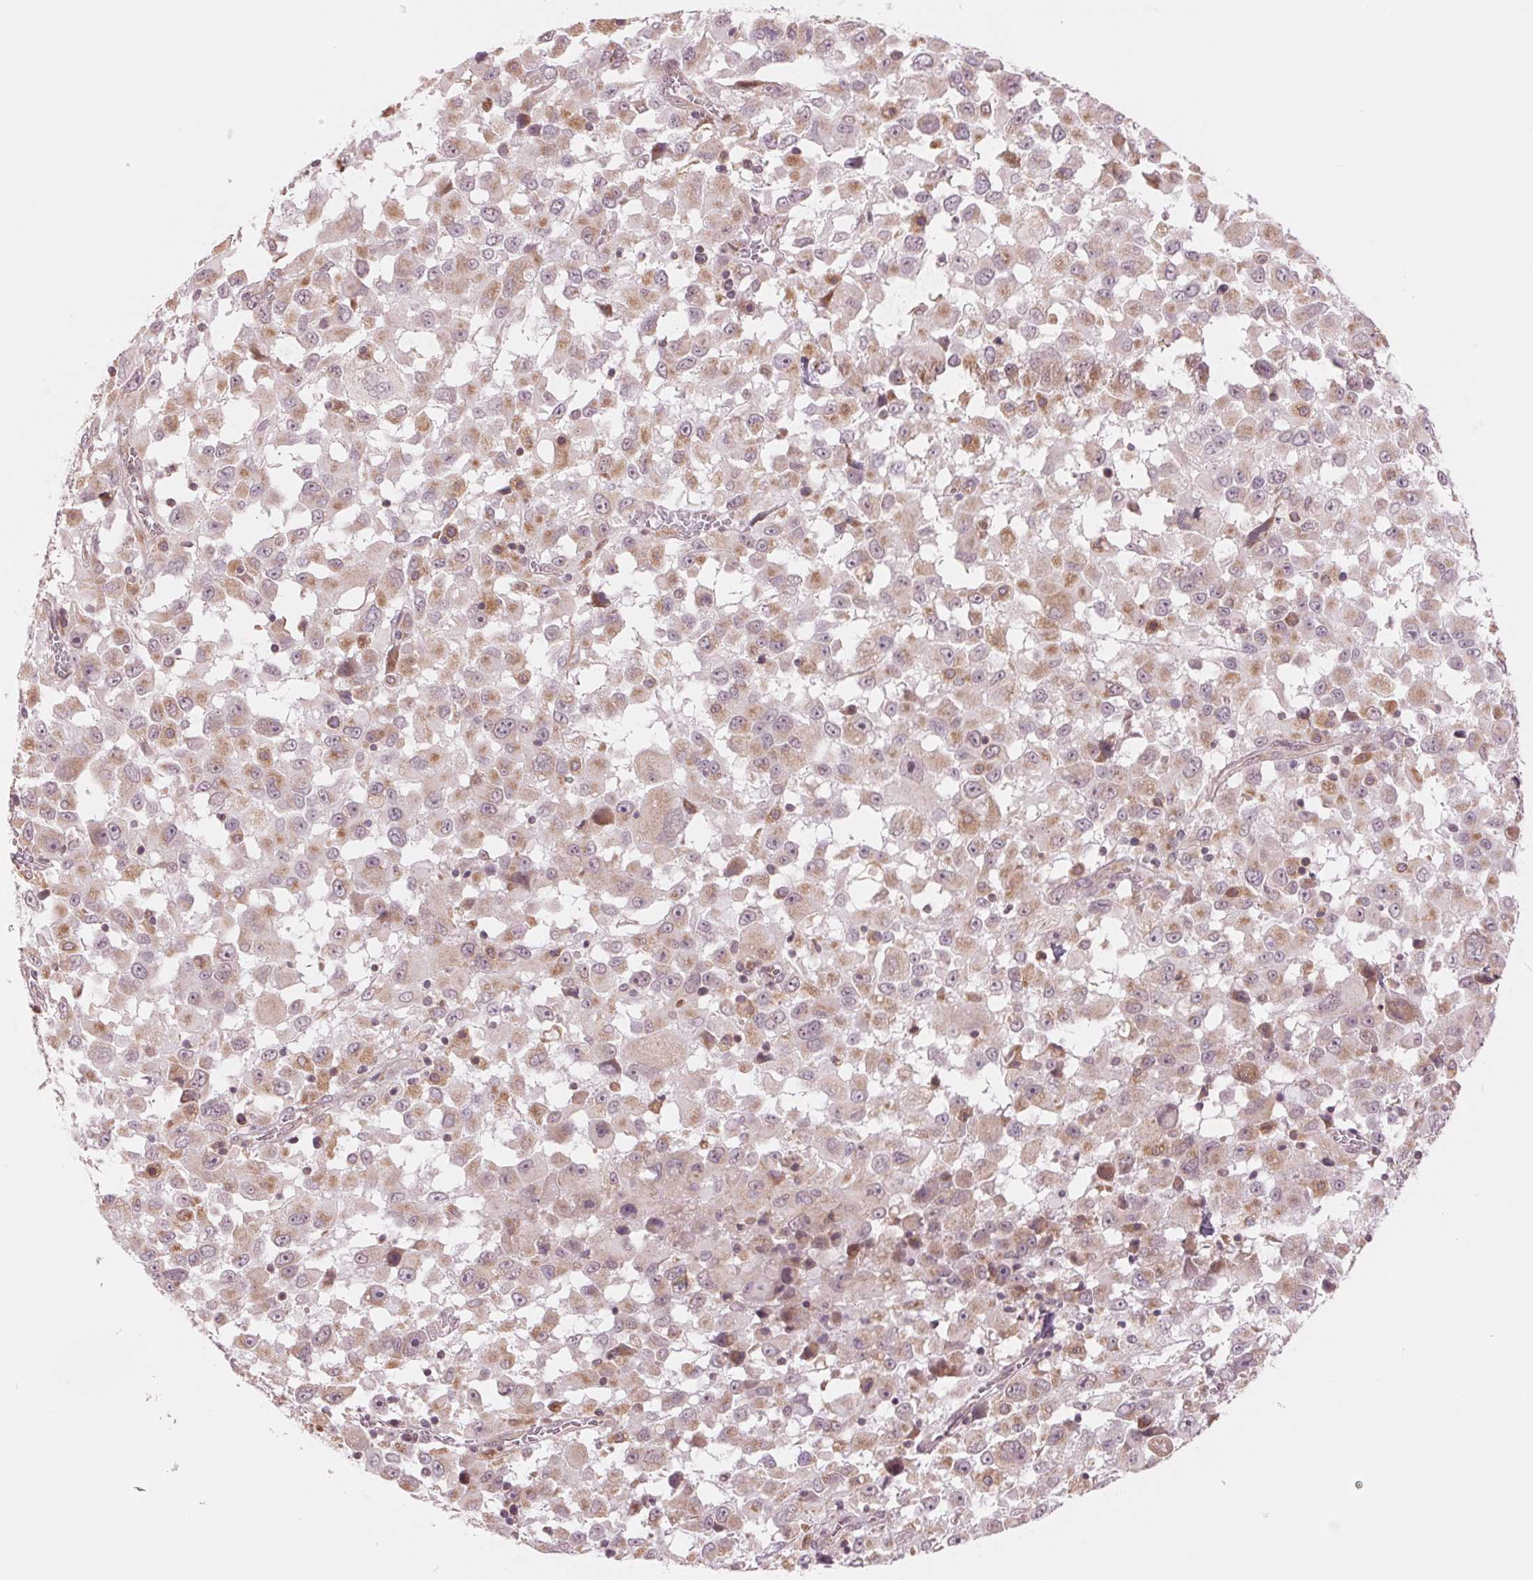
{"staining": {"intensity": "weak", "quantity": ">75%", "location": "cytoplasmic/membranous"}, "tissue": "melanoma", "cell_type": "Tumor cells", "image_type": "cancer", "snomed": [{"axis": "morphology", "description": "Malignant melanoma, Metastatic site"}, {"axis": "topography", "description": "Soft tissue"}], "caption": "Melanoma was stained to show a protein in brown. There is low levels of weak cytoplasmic/membranous staining in about >75% of tumor cells.", "gene": "TECR", "patient": {"sex": "male", "age": 50}}